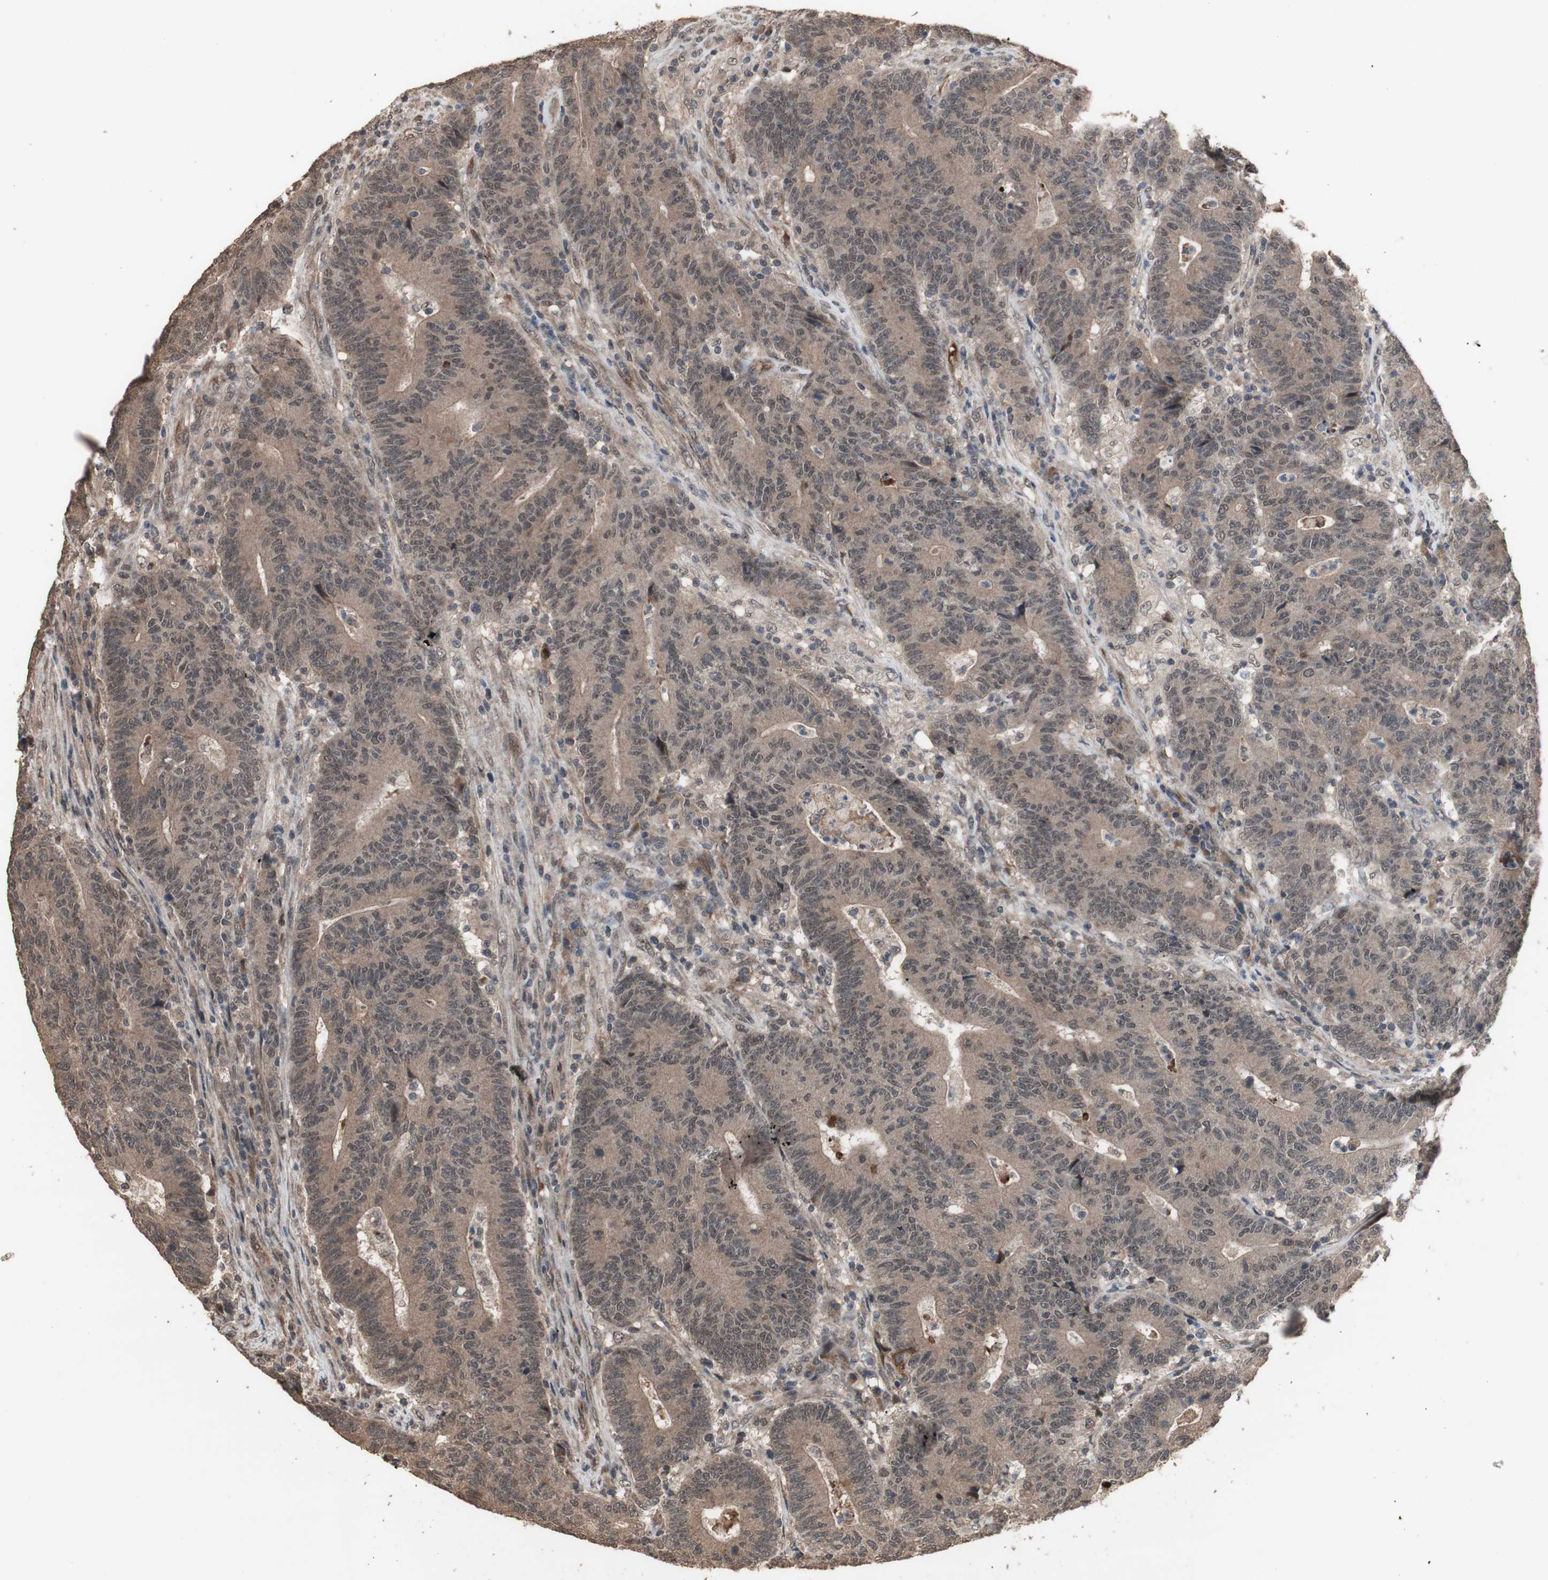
{"staining": {"intensity": "moderate", "quantity": ">75%", "location": "cytoplasmic/membranous"}, "tissue": "colorectal cancer", "cell_type": "Tumor cells", "image_type": "cancer", "snomed": [{"axis": "morphology", "description": "Normal tissue, NOS"}, {"axis": "morphology", "description": "Adenocarcinoma, NOS"}, {"axis": "topography", "description": "Colon"}], "caption": "This is a photomicrograph of IHC staining of colorectal adenocarcinoma, which shows moderate positivity in the cytoplasmic/membranous of tumor cells.", "gene": "KANSL1", "patient": {"sex": "female", "age": 75}}